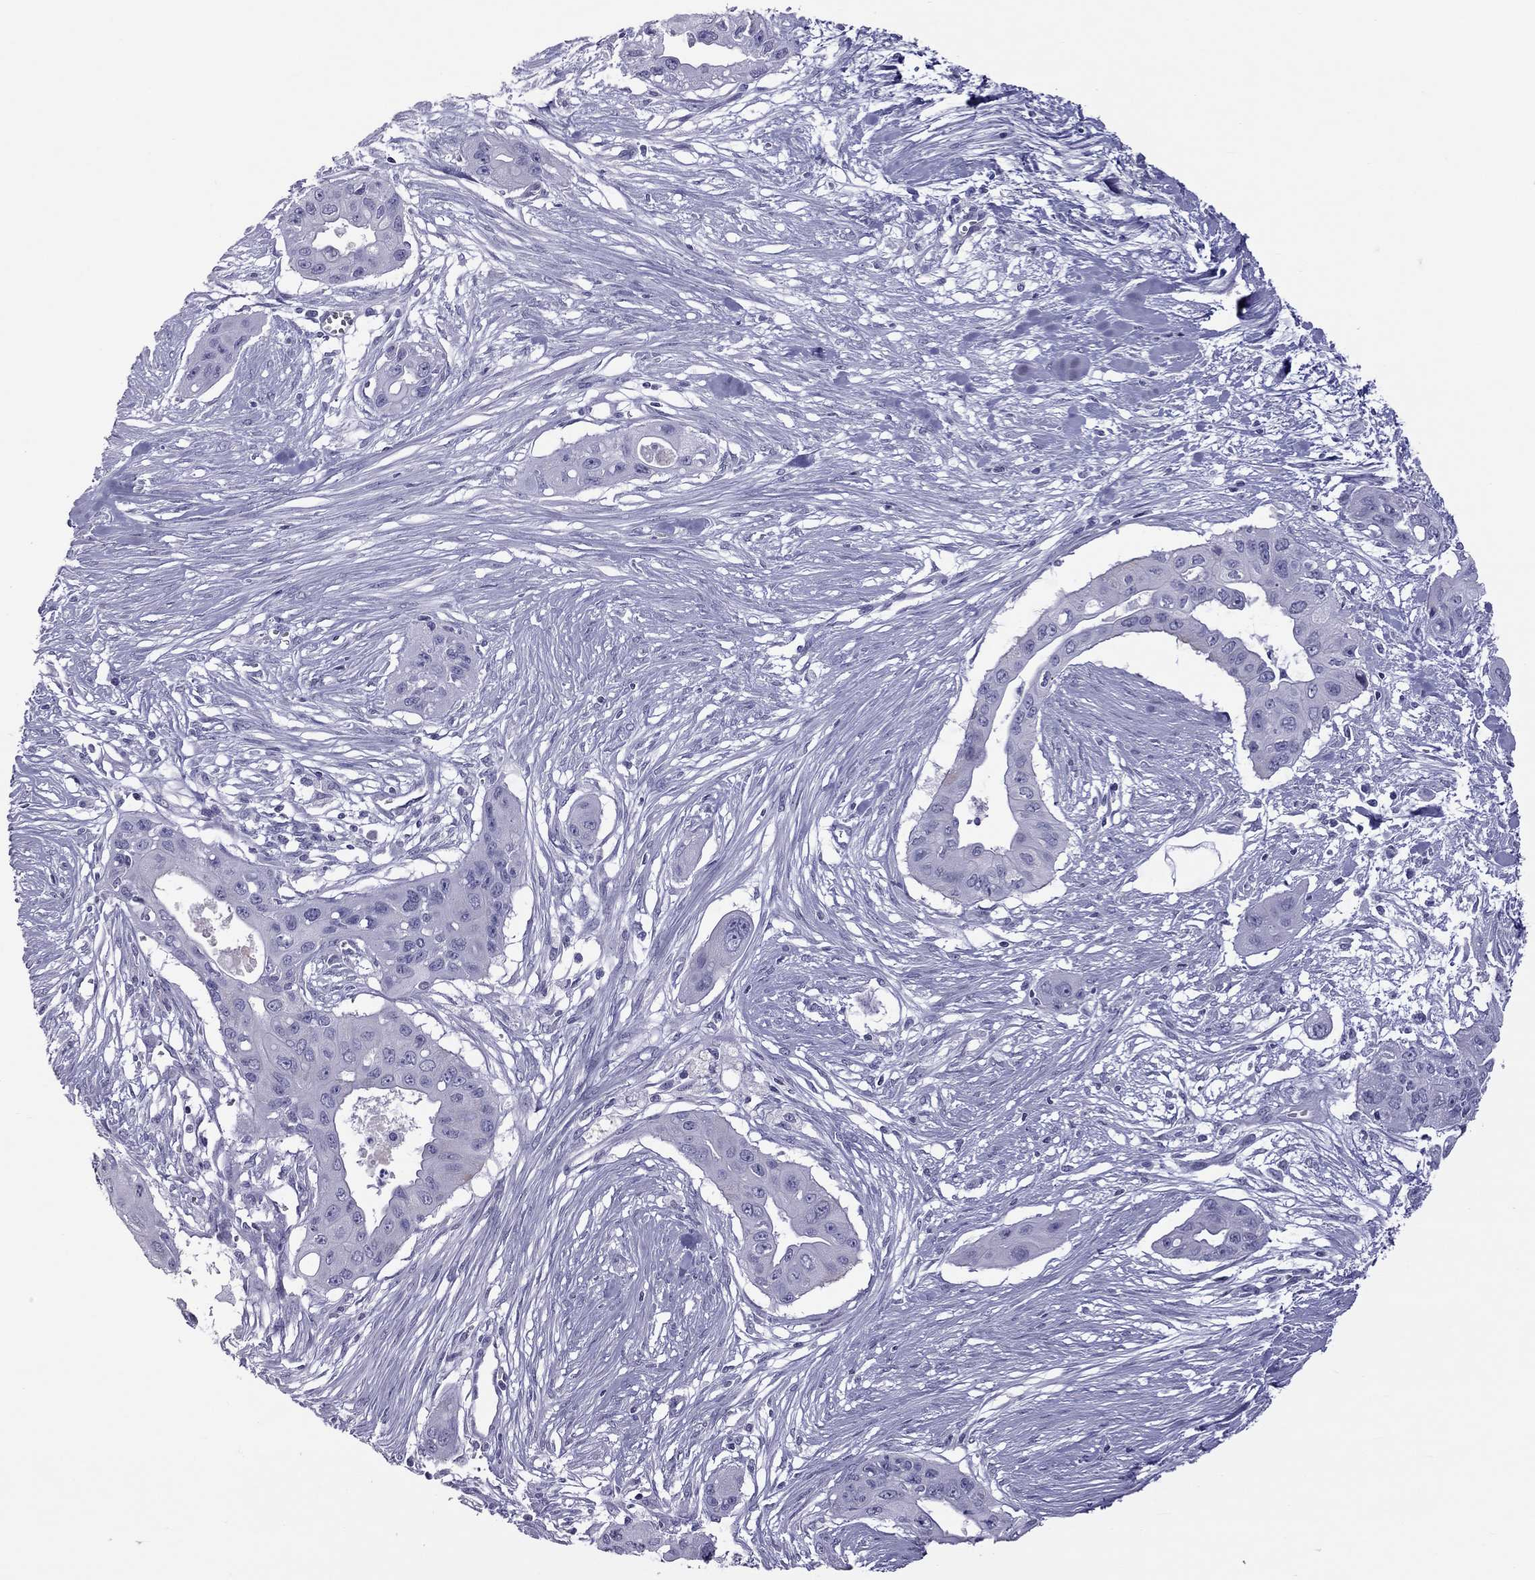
{"staining": {"intensity": "negative", "quantity": "none", "location": "none"}, "tissue": "pancreatic cancer", "cell_type": "Tumor cells", "image_type": "cancer", "snomed": [{"axis": "morphology", "description": "Adenocarcinoma, NOS"}, {"axis": "topography", "description": "Pancreas"}], "caption": "This is an IHC micrograph of human pancreatic cancer (adenocarcinoma). There is no staining in tumor cells.", "gene": "TEX14", "patient": {"sex": "male", "age": 60}}